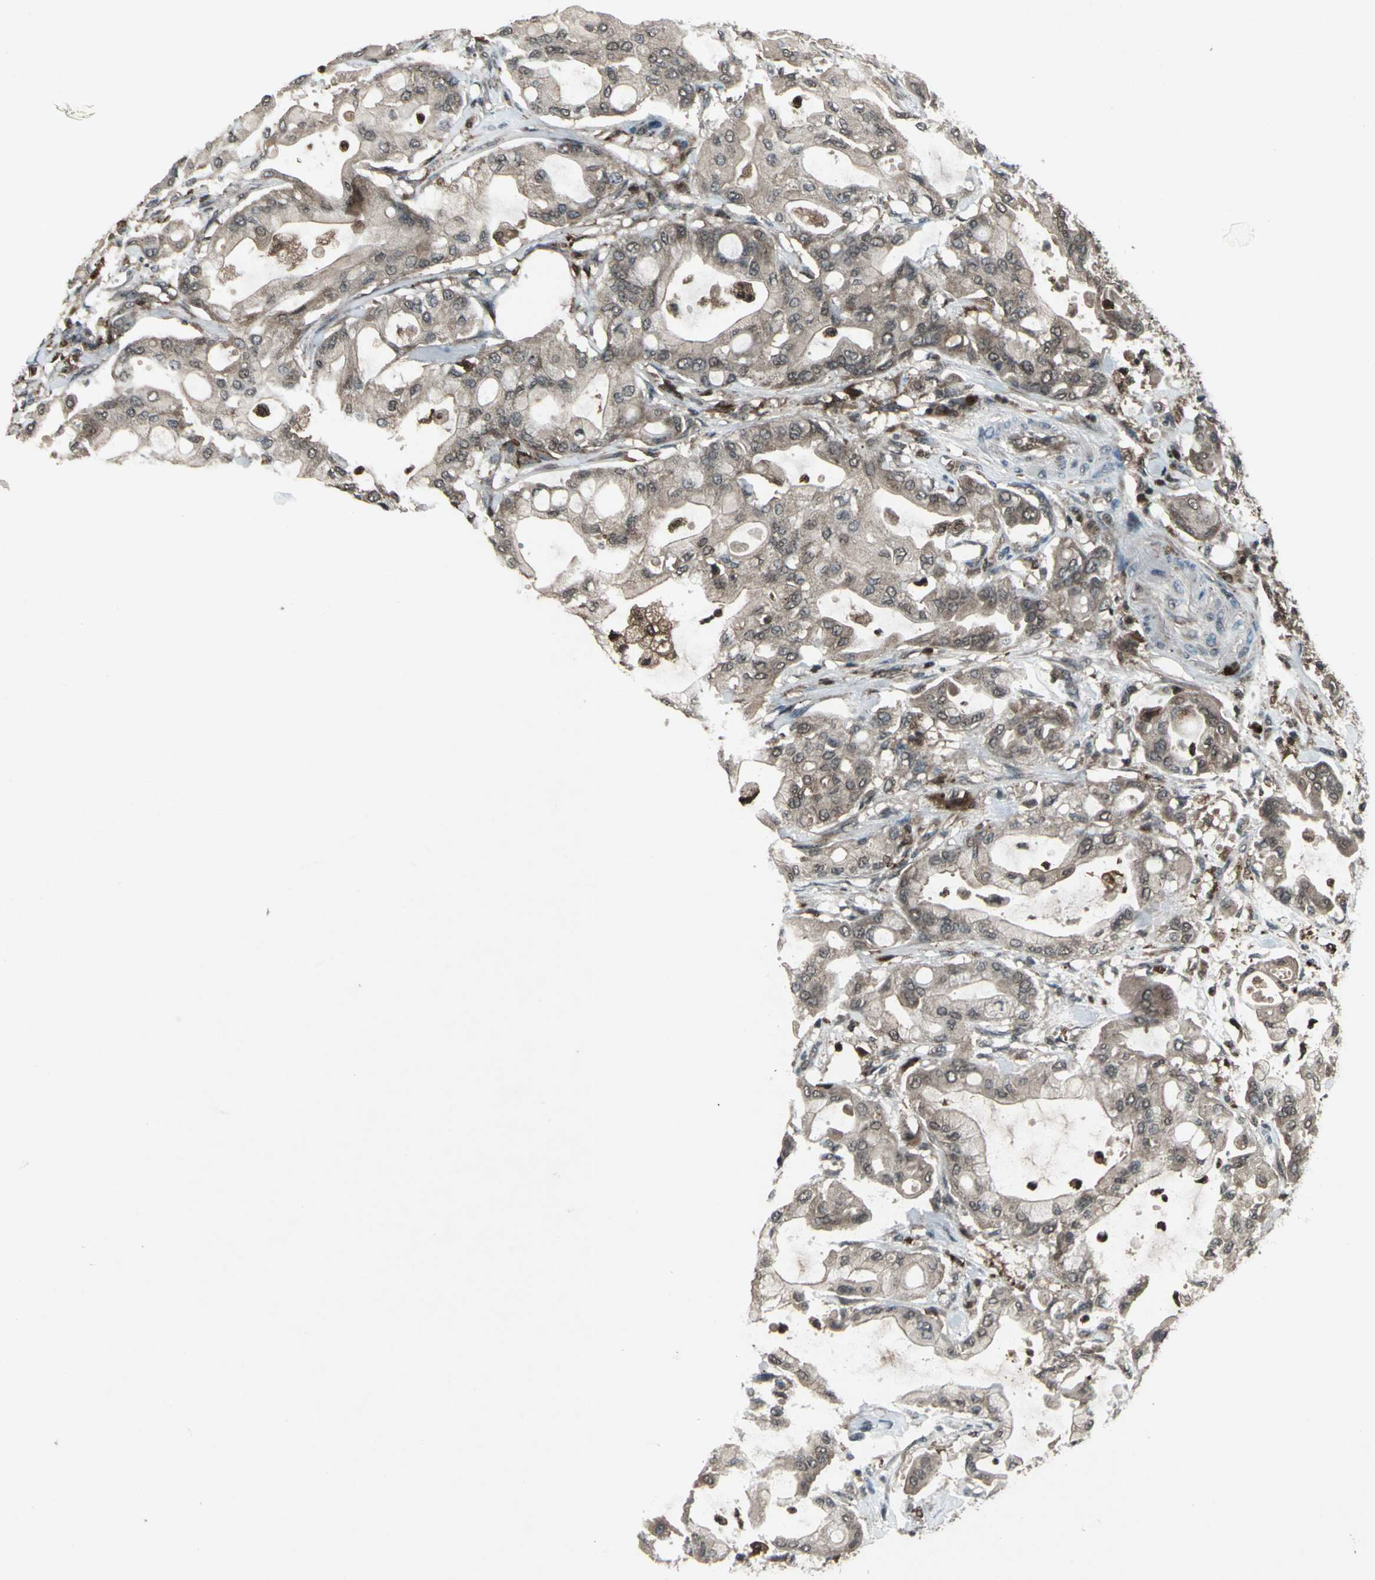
{"staining": {"intensity": "weak", "quantity": ">75%", "location": "cytoplasmic/membranous"}, "tissue": "pancreatic cancer", "cell_type": "Tumor cells", "image_type": "cancer", "snomed": [{"axis": "morphology", "description": "Adenocarcinoma, NOS"}, {"axis": "morphology", "description": "Adenocarcinoma, metastatic, NOS"}, {"axis": "topography", "description": "Lymph node"}, {"axis": "topography", "description": "Pancreas"}, {"axis": "topography", "description": "Duodenum"}], "caption": "Approximately >75% of tumor cells in pancreatic metastatic adenocarcinoma exhibit weak cytoplasmic/membranous protein positivity as visualized by brown immunohistochemical staining.", "gene": "PYCARD", "patient": {"sex": "female", "age": 64}}